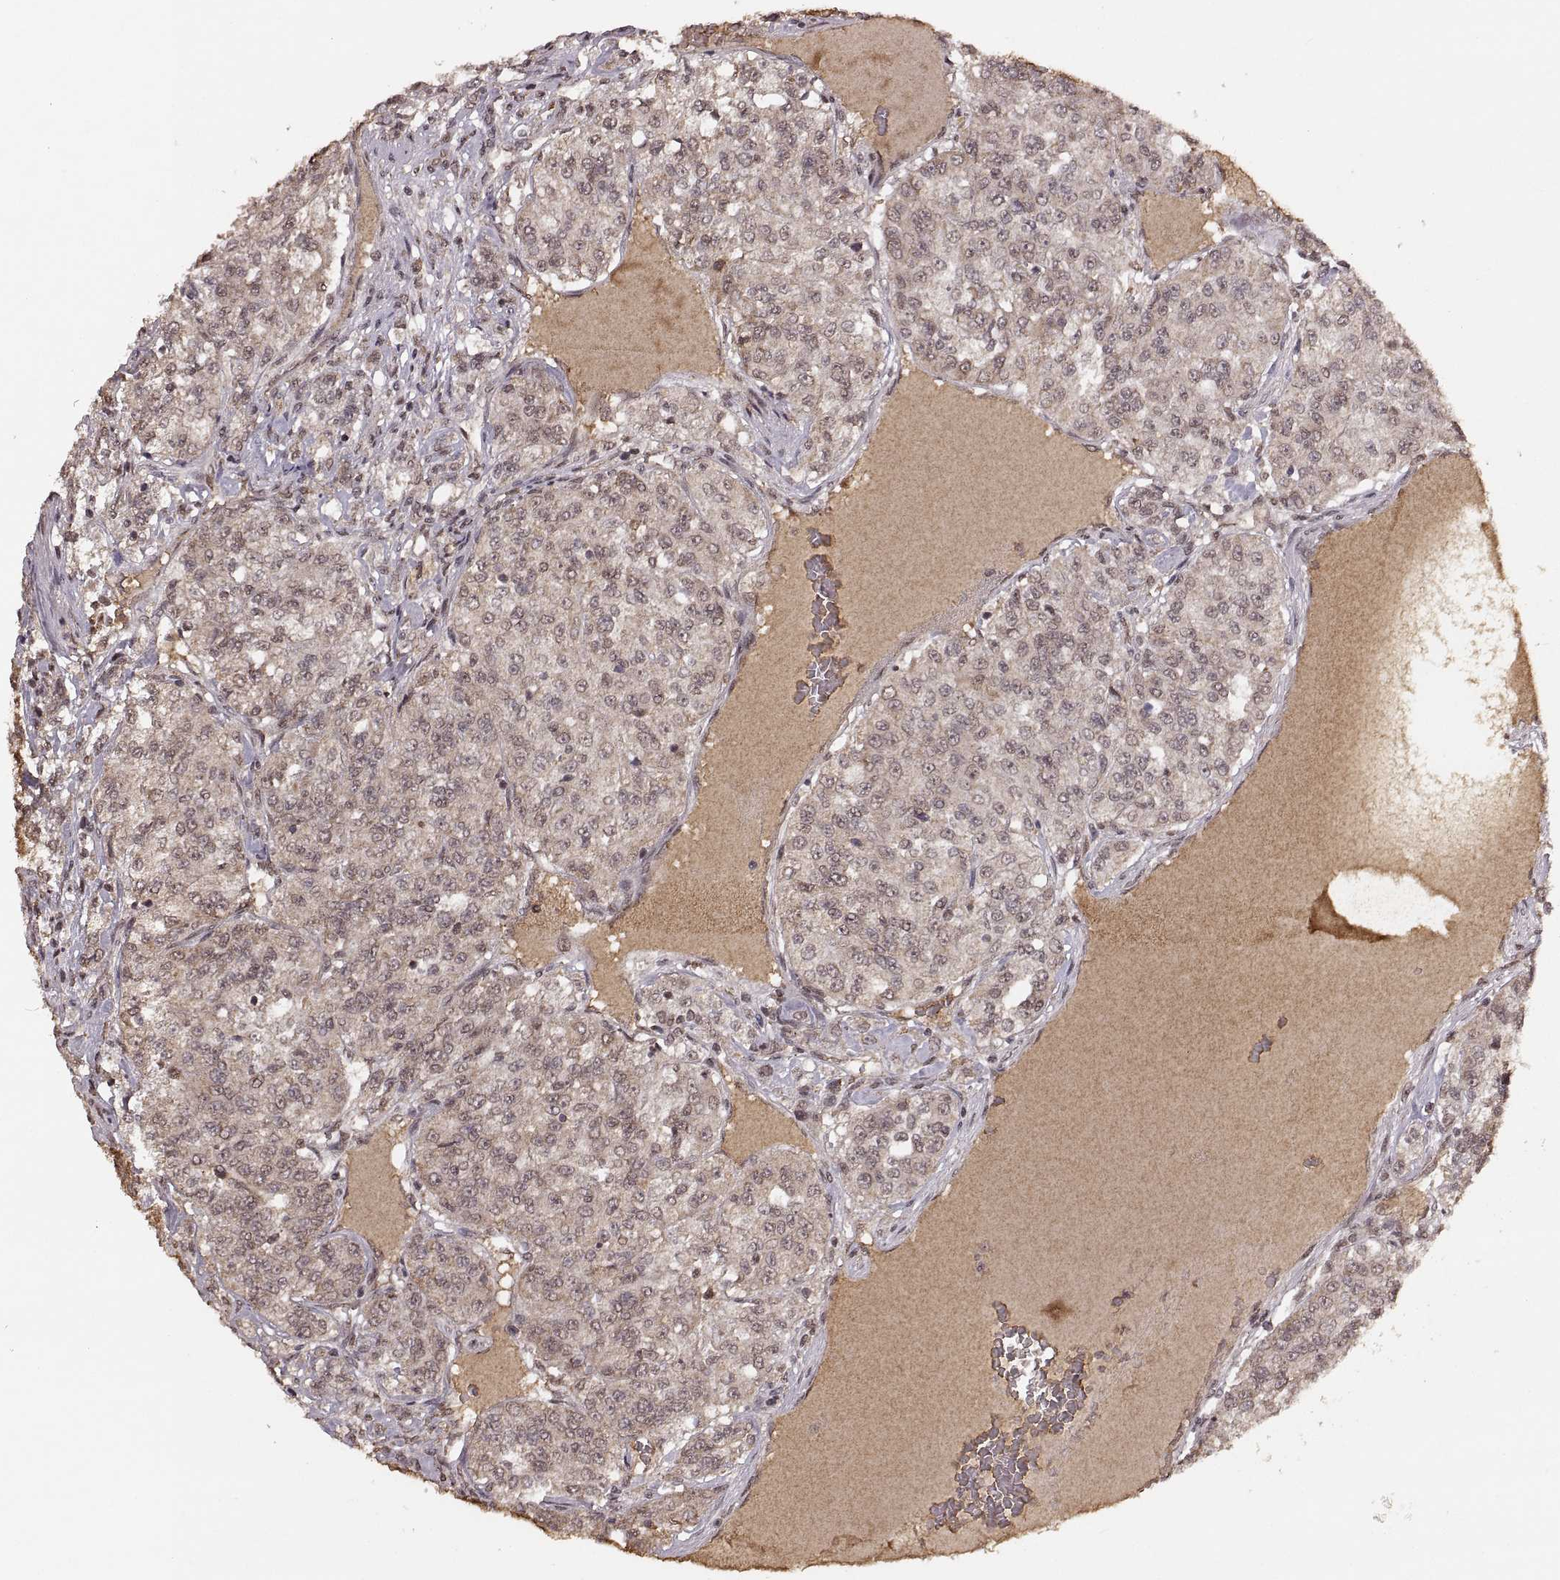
{"staining": {"intensity": "weak", "quantity": "25%-75%", "location": "cytoplasmic/membranous"}, "tissue": "renal cancer", "cell_type": "Tumor cells", "image_type": "cancer", "snomed": [{"axis": "morphology", "description": "Adenocarcinoma, NOS"}, {"axis": "topography", "description": "Kidney"}], "caption": "Immunohistochemical staining of renal adenocarcinoma reveals low levels of weak cytoplasmic/membranous positivity in about 25%-75% of tumor cells.", "gene": "RFT1", "patient": {"sex": "female", "age": 63}}